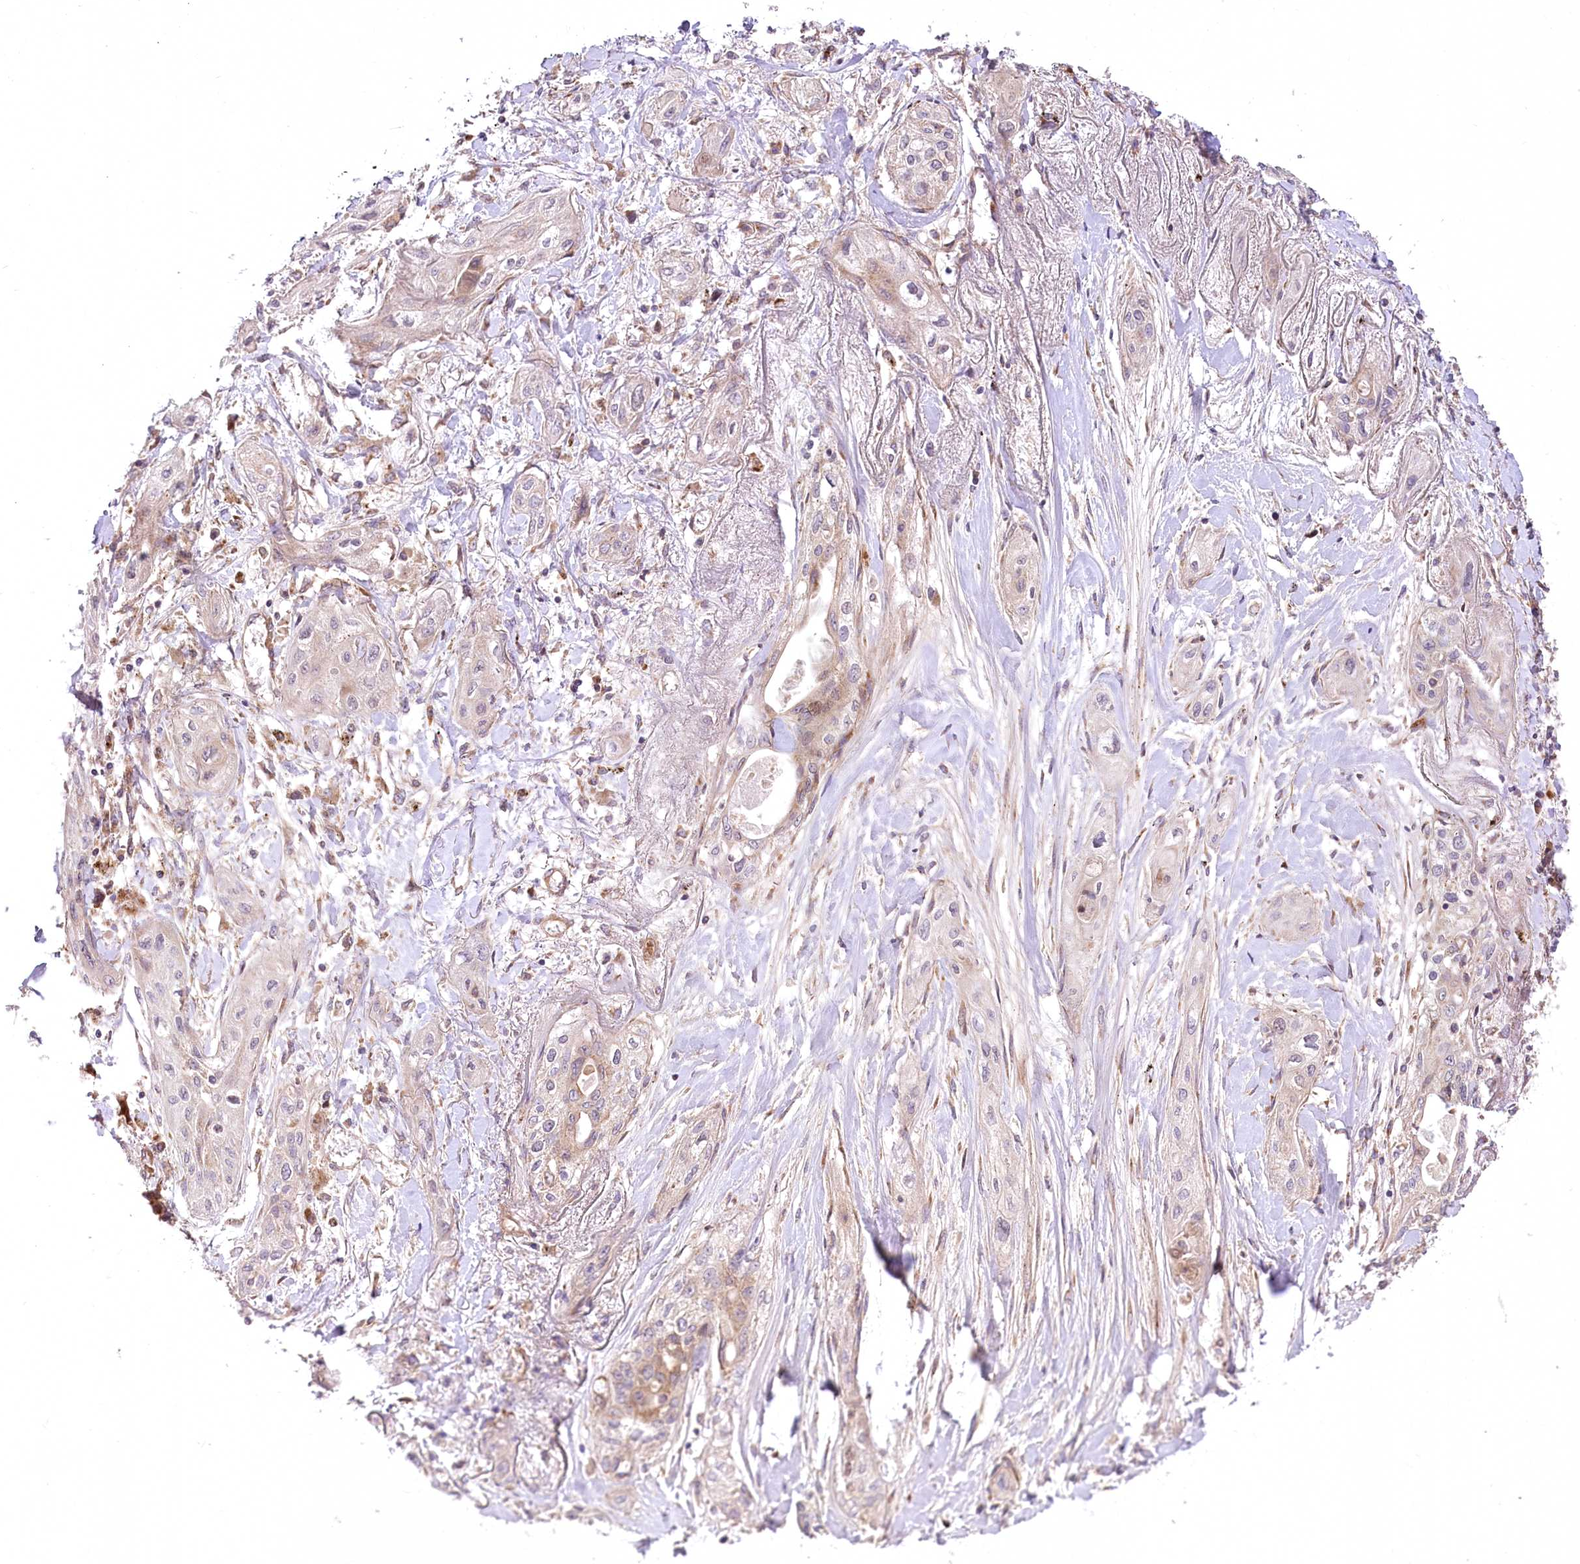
{"staining": {"intensity": "weak", "quantity": "<25%", "location": "cytoplasmic/membranous"}, "tissue": "lung cancer", "cell_type": "Tumor cells", "image_type": "cancer", "snomed": [{"axis": "morphology", "description": "Squamous cell carcinoma, NOS"}, {"axis": "topography", "description": "Lung"}], "caption": "DAB (3,3'-diaminobenzidine) immunohistochemical staining of human squamous cell carcinoma (lung) exhibits no significant expression in tumor cells.", "gene": "PSTK", "patient": {"sex": "female", "age": 47}}